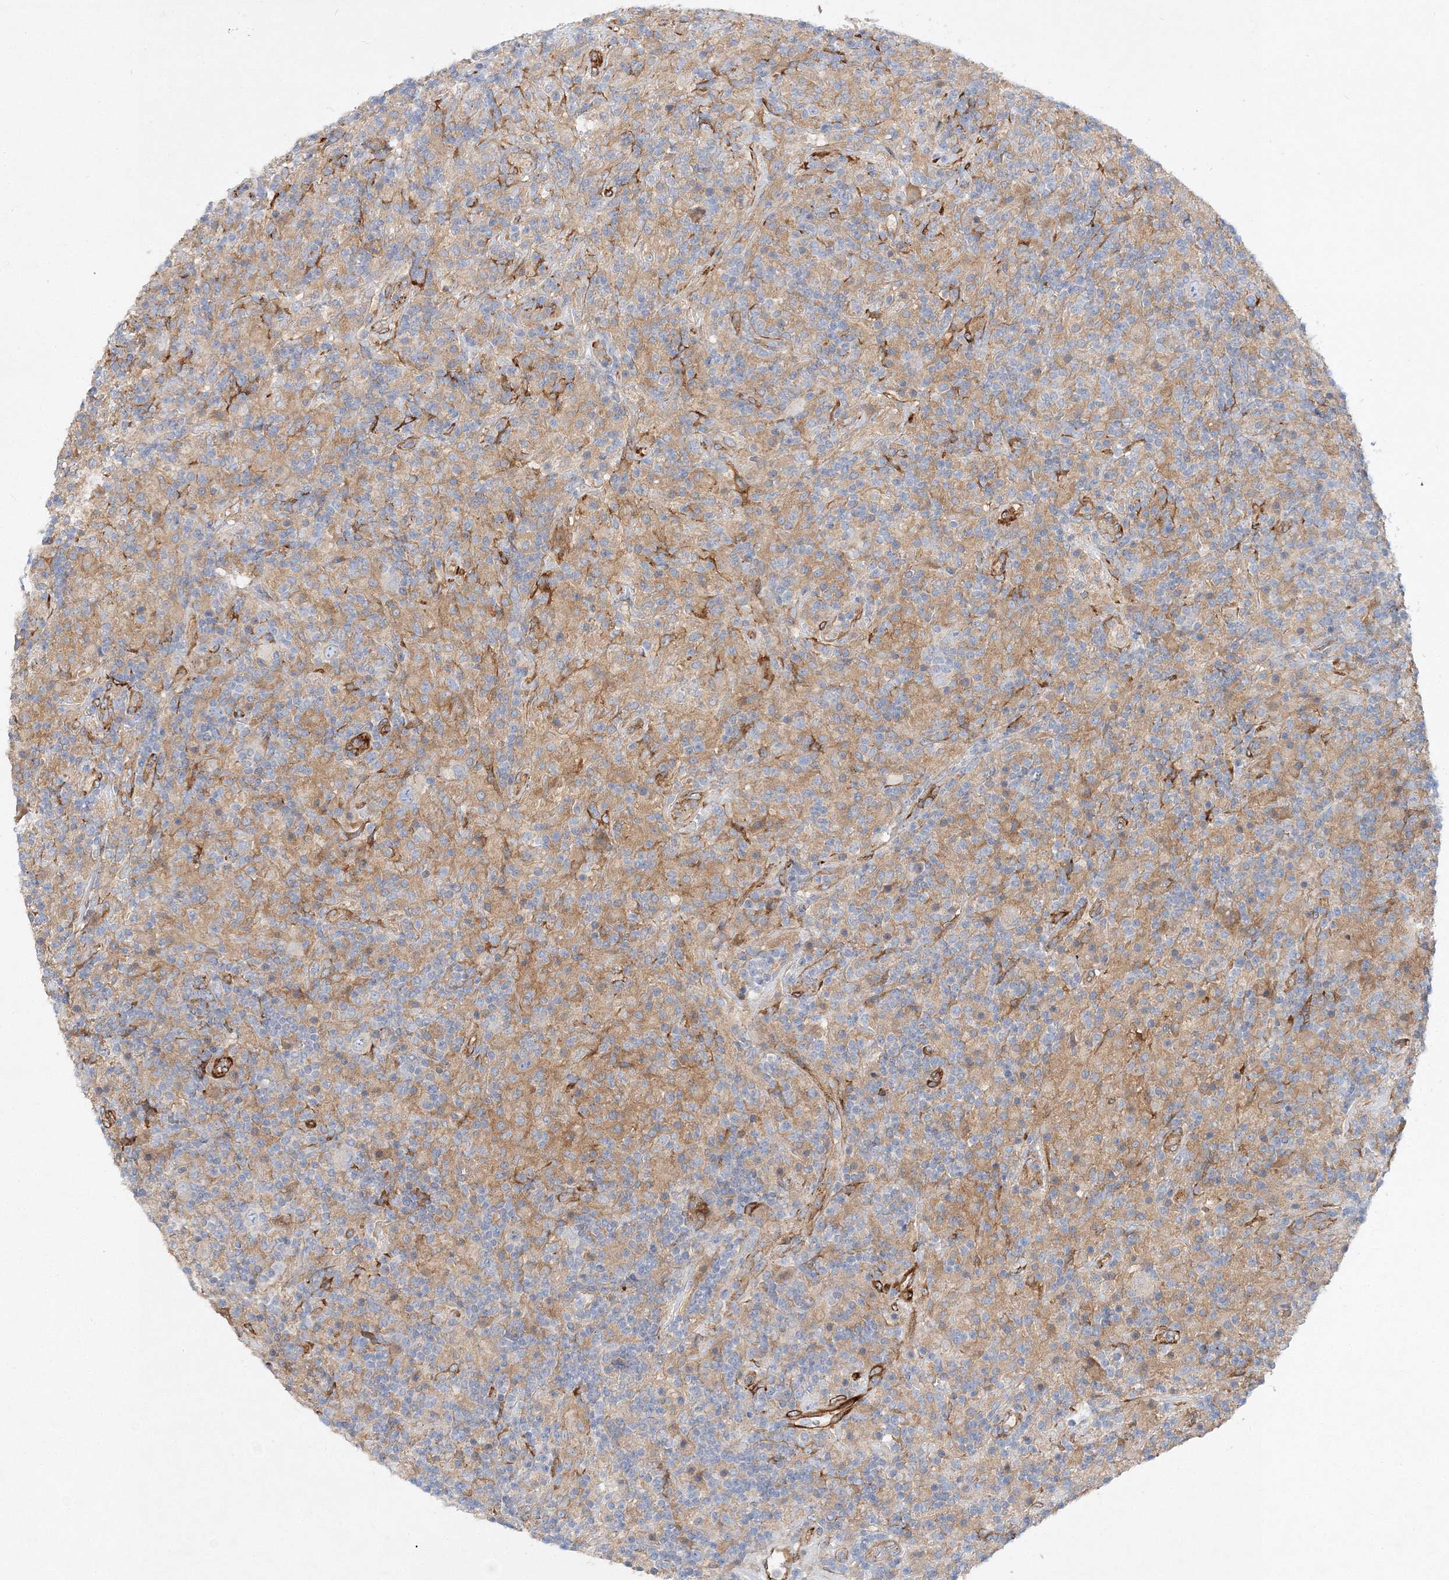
{"staining": {"intensity": "negative", "quantity": "none", "location": "none"}, "tissue": "lymphoma", "cell_type": "Tumor cells", "image_type": "cancer", "snomed": [{"axis": "morphology", "description": "Hodgkin's disease, NOS"}, {"axis": "topography", "description": "Lymph node"}], "caption": "Immunohistochemistry (IHC) of human lymphoma demonstrates no staining in tumor cells. (Stains: DAB (3,3'-diaminobenzidine) IHC with hematoxylin counter stain, Microscopy: brightfield microscopy at high magnification).", "gene": "ZFYVE16", "patient": {"sex": "male", "age": 70}}